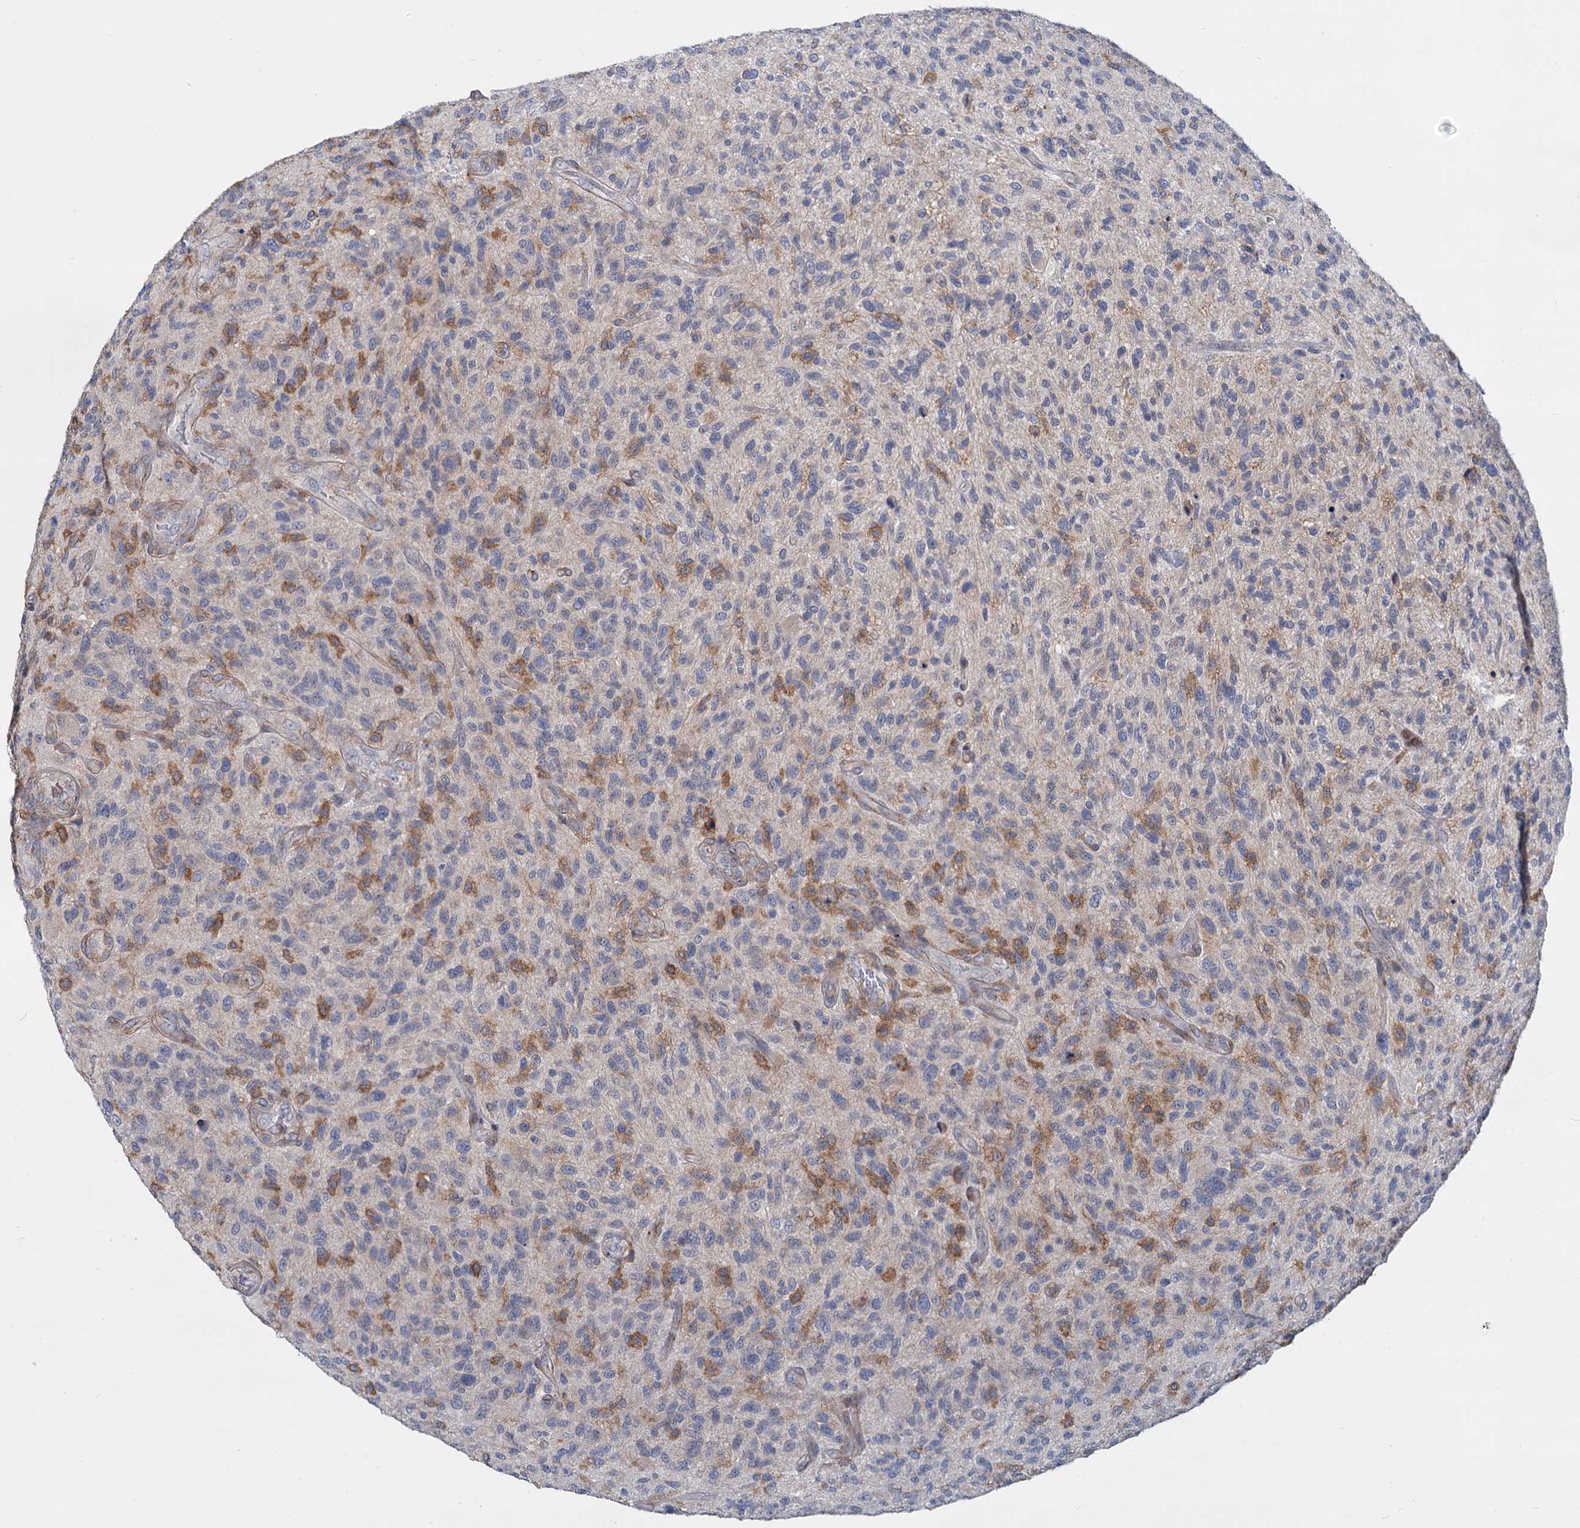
{"staining": {"intensity": "negative", "quantity": "none", "location": "none"}, "tissue": "glioma", "cell_type": "Tumor cells", "image_type": "cancer", "snomed": [{"axis": "morphology", "description": "Glioma, malignant, High grade"}, {"axis": "topography", "description": "Brain"}], "caption": "Immunohistochemistry (IHC) micrograph of glioma stained for a protein (brown), which shows no expression in tumor cells.", "gene": "LRCH4", "patient": {"sex": "male", "age": 47}}